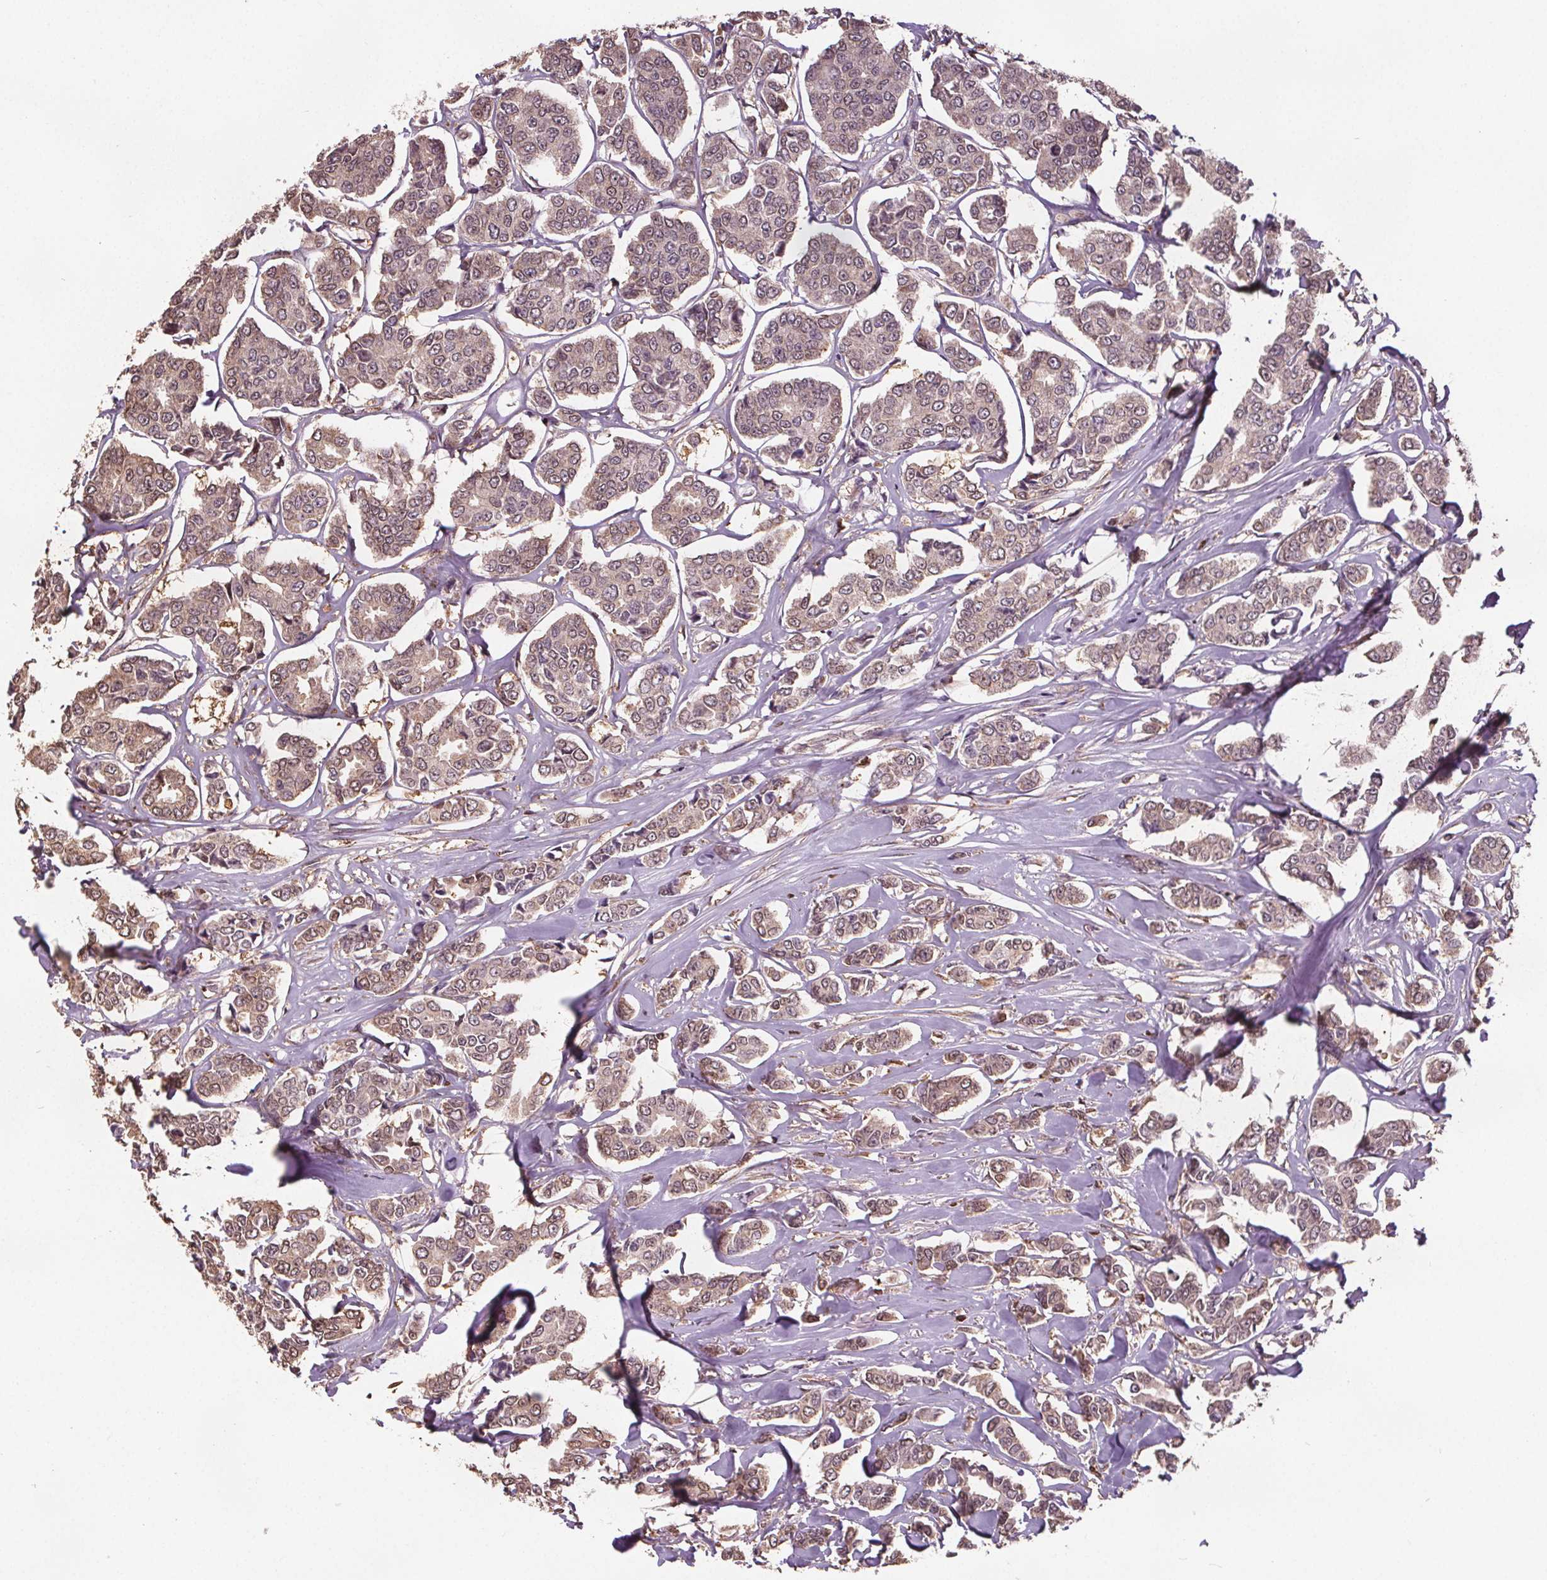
{"staining": {"intensity": "weak", "quantity": ">75%", "location": "cytoplasmic/membranous,nuclear"}, "tissue": "breast cancer", "cell_type": "Tumor cells", "image_type": "cancer", "snomed": [{"axis": "morphology", "description": "Duct carcinoma"}, {"axis": "topography", "description": "Breast"}], "caption": "This is a photomicrograph of IHC staining of invasive ductal carcinoma (breast), which shows weak staining in the cytoplasmic/membranous and nuclear of tumor cells.", "gene": "ENO1", "patient": {"sex": "female", "age": 94}}